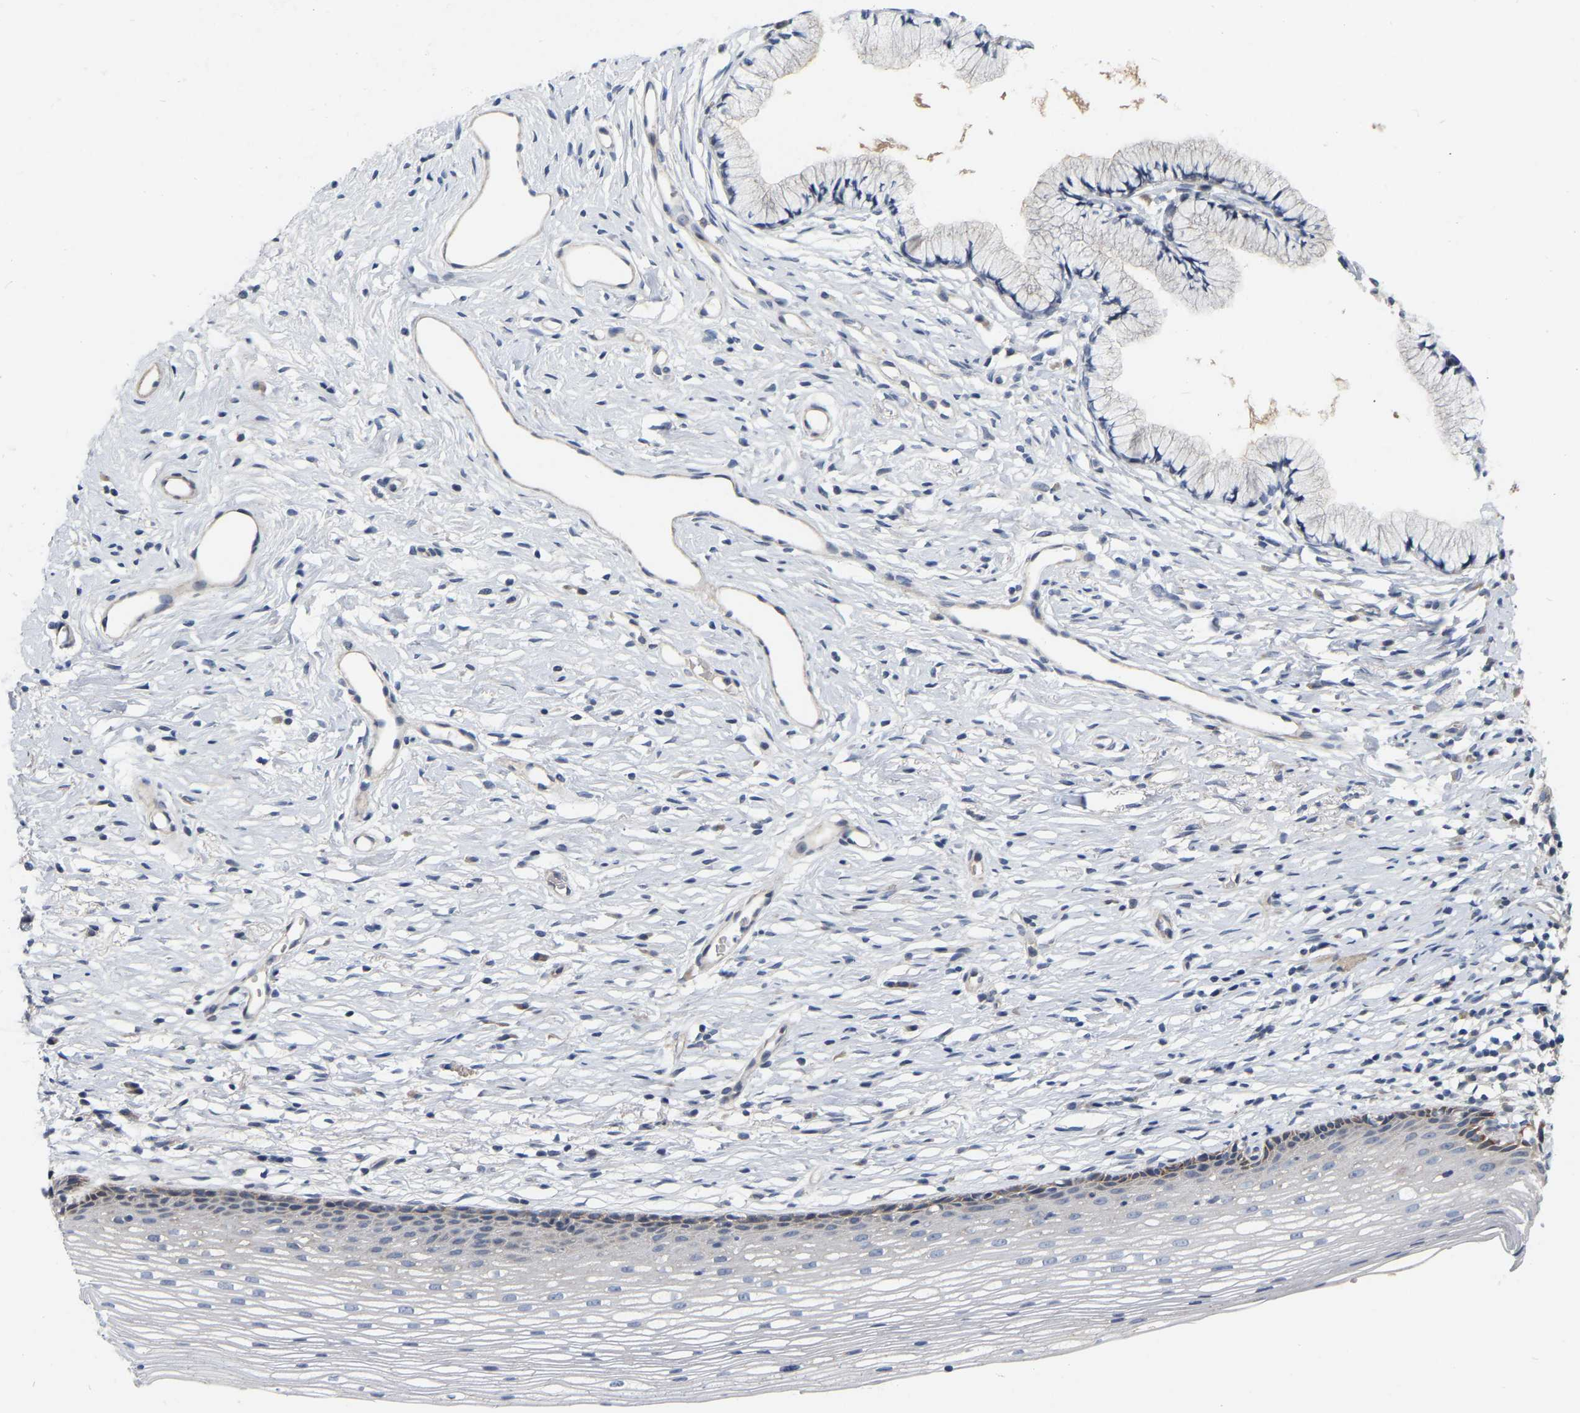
{"staining": {"intensity": "negative", "quantity": "none", "location": "none"}, "tissue": "cervix", "cell_type": "Glandular cells", "image_type": "normal", "snomed": [{"axis": "morphology", "description": "Normal tissue, NOS"}, {"axis": "topography", "description": "Cervix"}], "caption": "DAB immunohistochemical staining of benign human cervix reveals no significant expression in glandular cells.", "gene": "SSH1", "patient": {"sex": "female", "age": 77}}